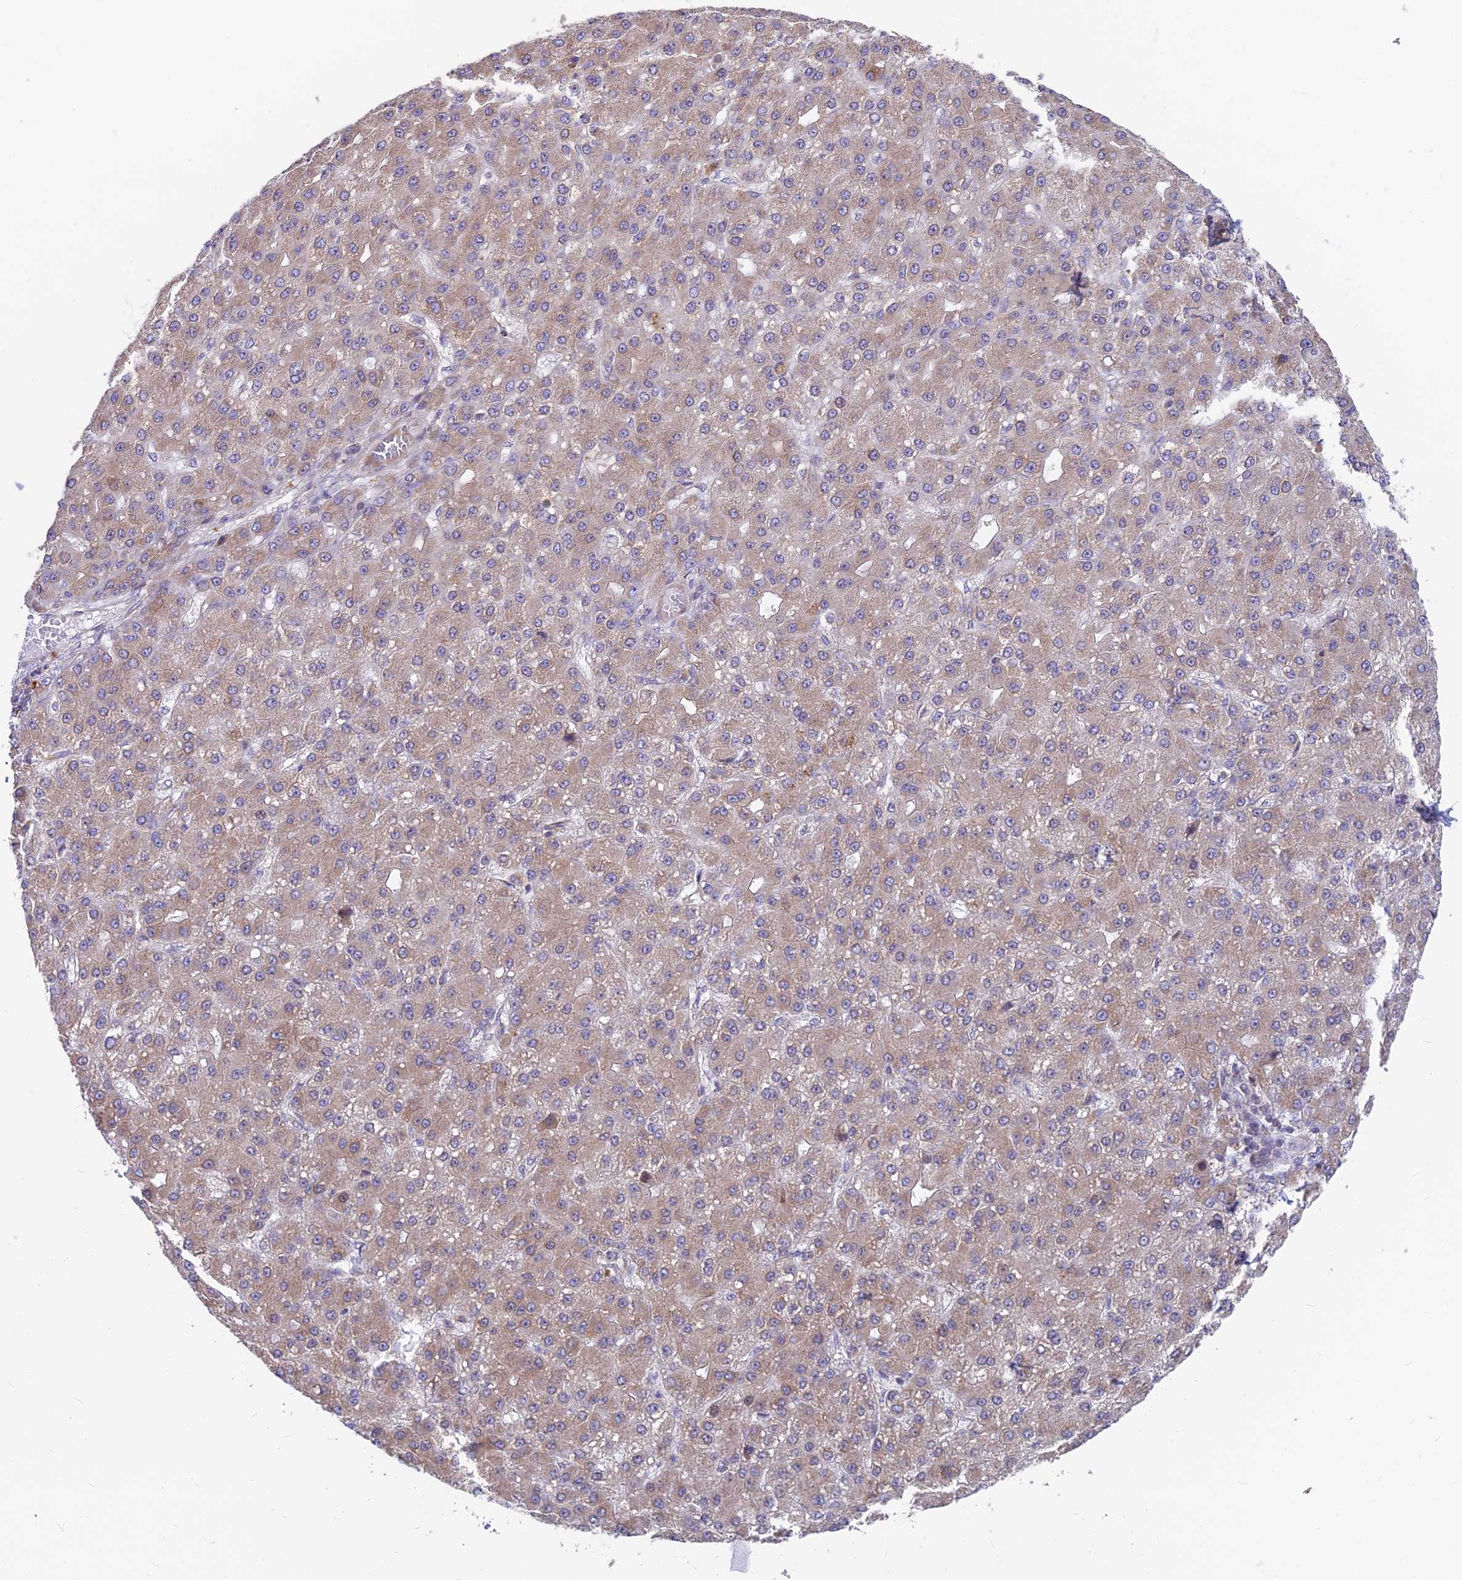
{"staining": {"intensity": "weak", "quantity": "25%-75%", "location": "cytoplasmic/membranous"}, "tissue": "liver cancer", "cell_type": "Tumor cells", "image_type": "cancer", "snomed": [{"axis": "morphology", "description": "Carcinoma, Hepatocellular, NOS"}, {"axis": "topography", "description": "Liver"}], "caption": "A brown stain highlights weak cytoplasmic/membranous positivity of a protein in human hepatocellular carcinoma (liver) tumor cells.", "gene": "TBC1D20", "patient": {"sex": "male", "age": 67}}